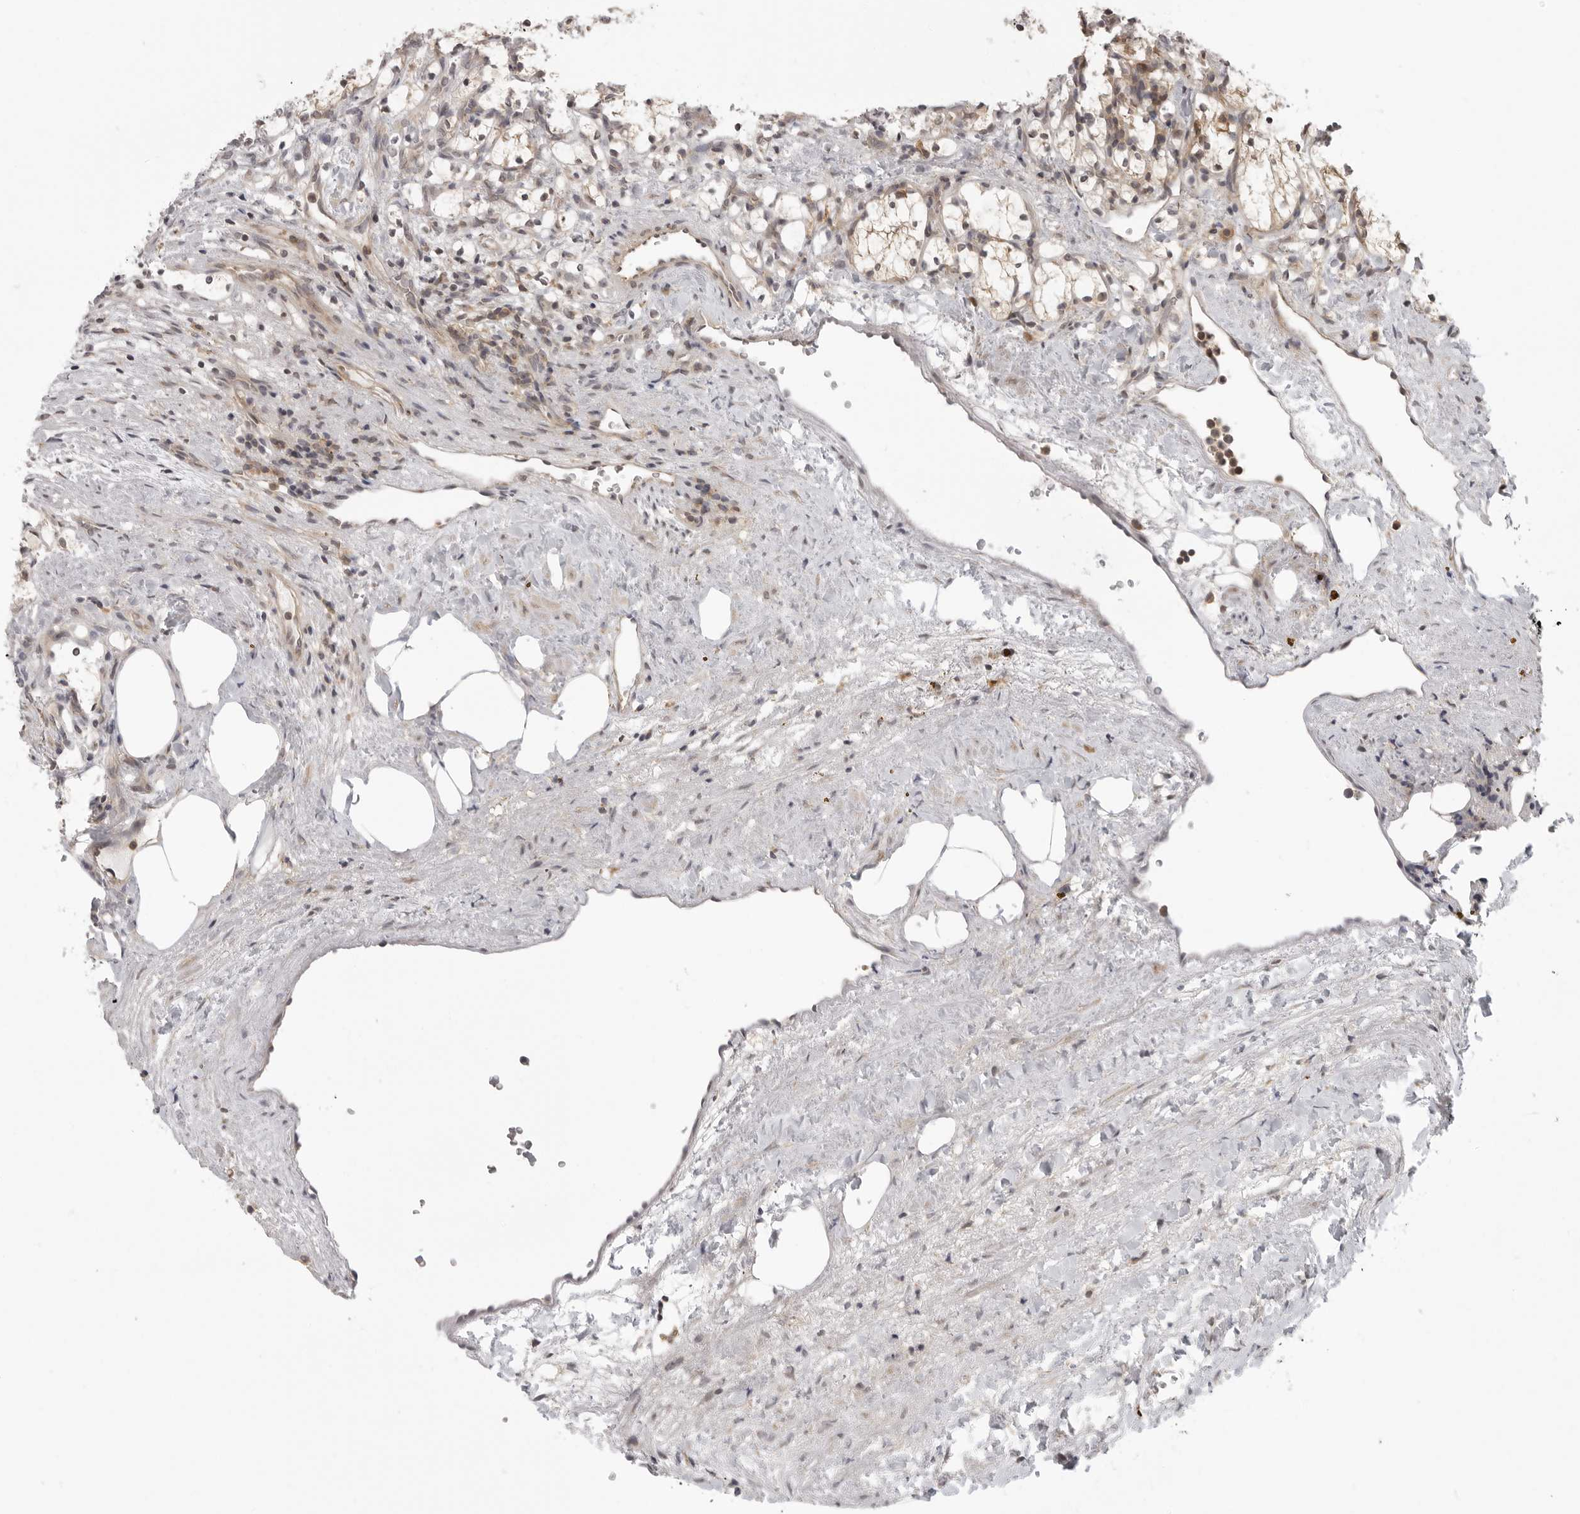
{"staining": {"intensity": "negative", "quantity": "none", "location": "none"}, "tissue": "renal cancer", "cell_type": "Tumor cells", "image_type": "cancer", "snomed": [{"axis": "morphology", "description": "Adenocarcinoma, NOS"}, {"axis": "topography", "description": "Kidney"}], "caption": "Immunohistochemistry (IHC) histopathology image of renal cancer (adenocarcinoma) stained for a protein (brown), which shows no expression in tumor cells.", "gene": "PRRC2A", "patient": {"sex": "female", "age": 69}}